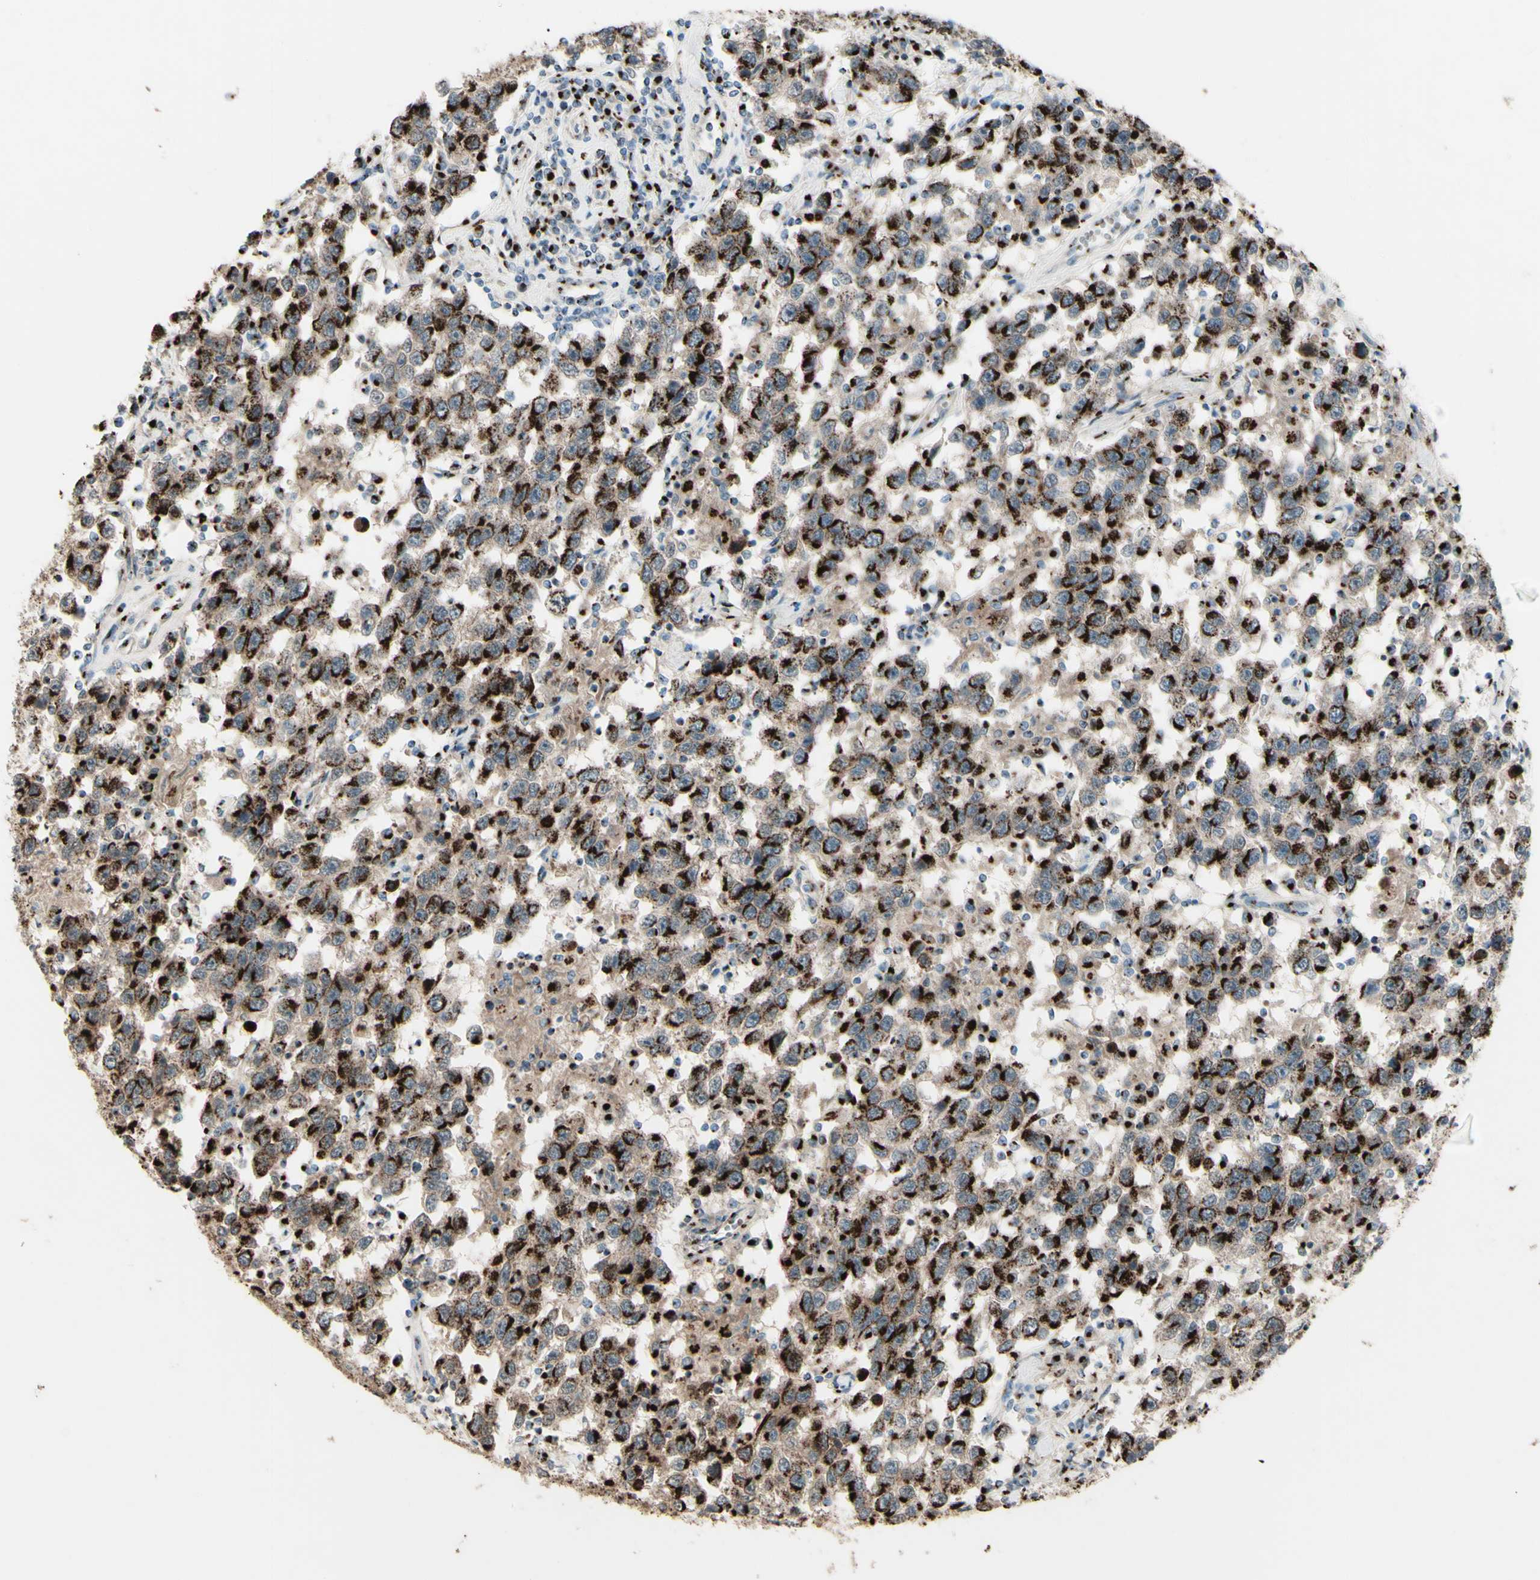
{"staining": {"intensity": "strong", "quantity": ">75%", "location": "cytoplasmic/membranous"}, "tissue": "testis cancer", "cell_type": "Tumor cells", "image_type": "cancer", "snomed": [{"axis": "morphology", "description": "Seminoma, NOS"}, {"axis": "topography", "description": "Testis"}], "caption": "Testis cancer (seminoma) was stained to show a protein in brown. There is high levels of strong cytoplasmic/membranous expression in approximately >75% of tumor cells. The staining was performed using DAB to visualize the protein expression in brown, while the nuclei were stained in blue with hematoxylin (Magnification: 20x).", "gene": "BPNT2", "patient": {"sex": "male", "age": 41}}